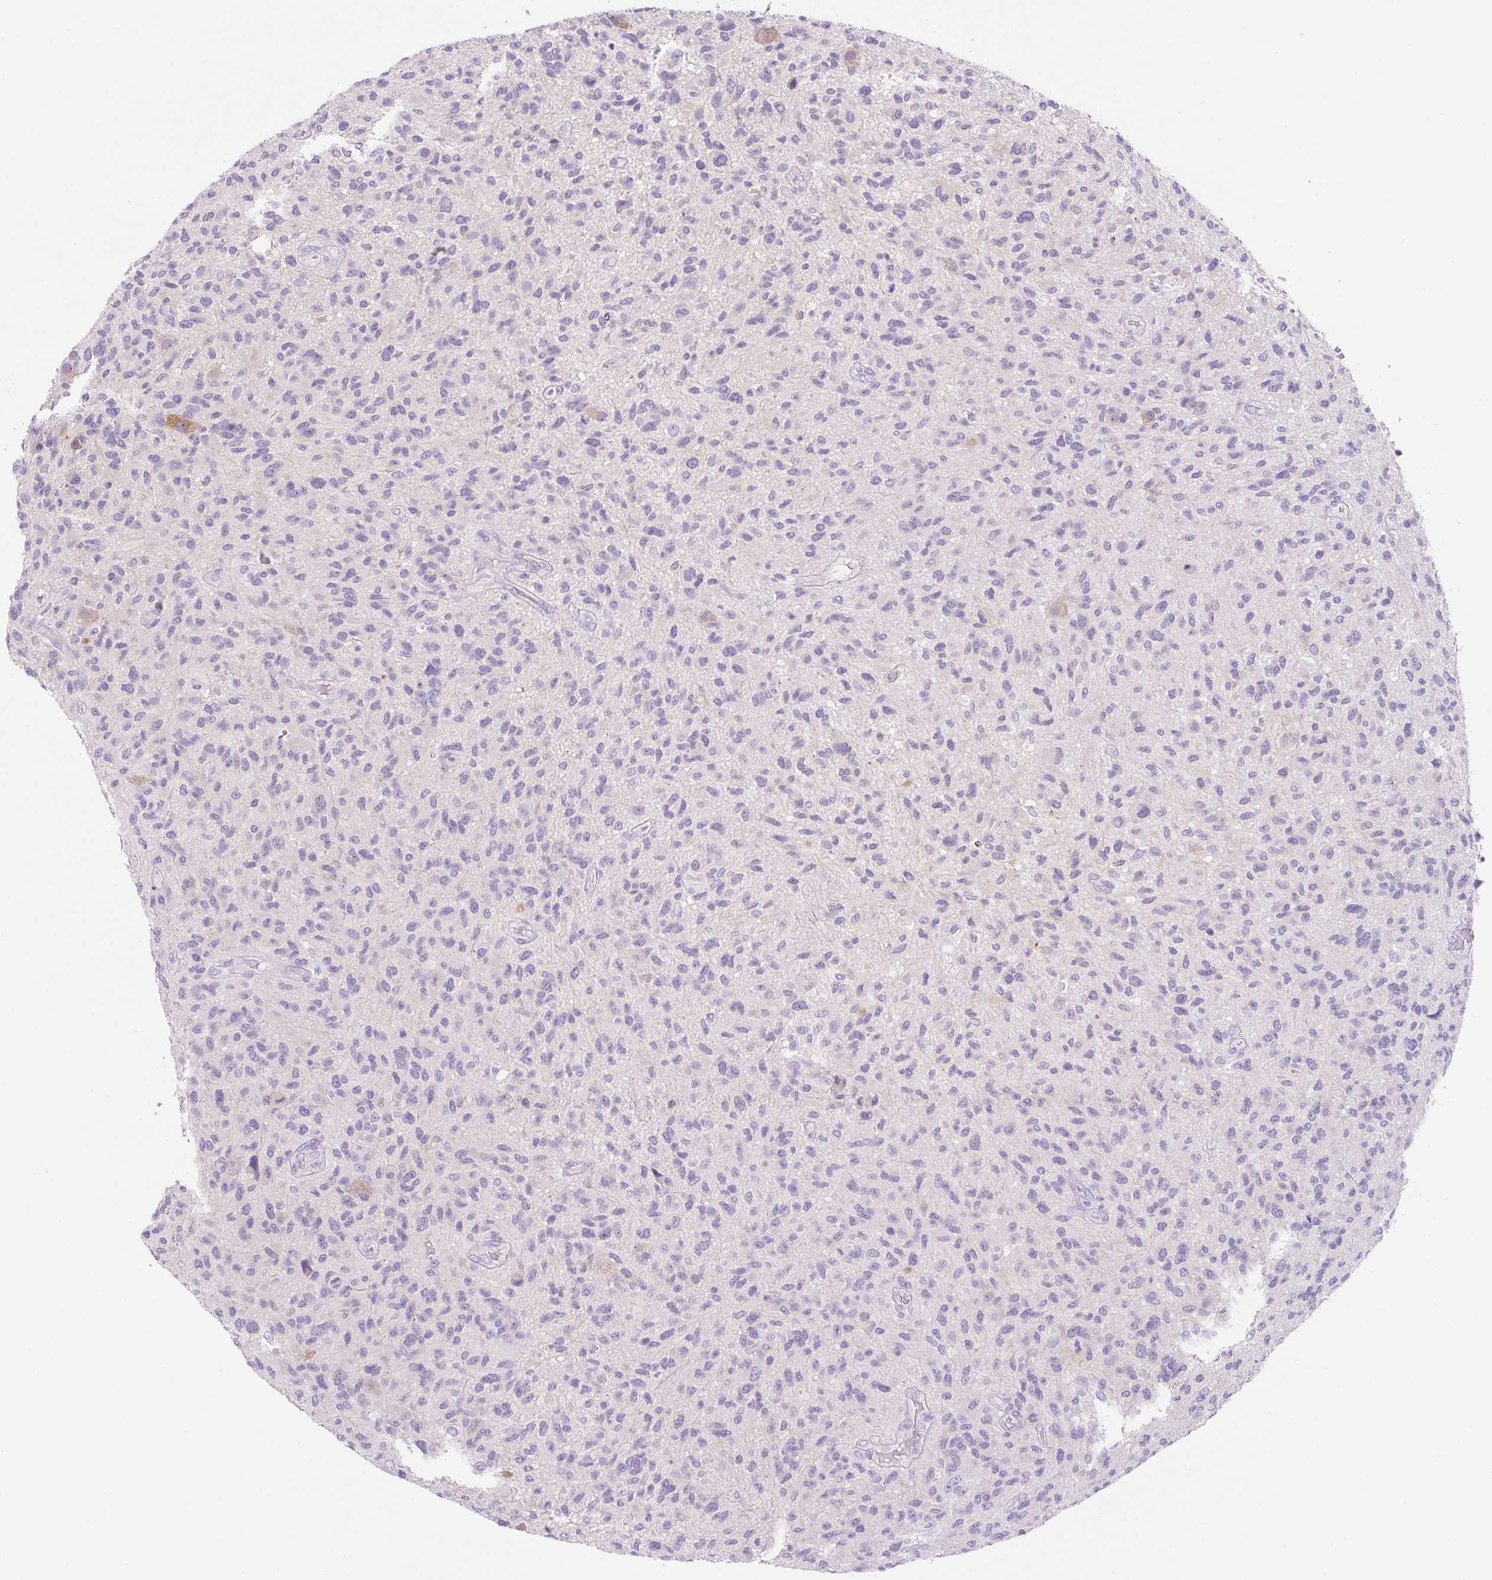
{"staining": {"intensity": "negative", "quantity": "none", "location": "none"}, "tissue": "glioma", "cell_type": "Tumor cells", "image_type": "cancer", "snomed": [{"axis": "morphology", "description": "Glioma, malignant, High grade"}, {"axis": "topography", "description": "Brain"}], "caption": "Immunohistochemistry (IHC) micrograph of neoplastic tissue: human malignant glioma (high-grade) stained with DAB reveals no significant protein positivity in tumor cells.", "gene": "NDST3", "patient": {"sex": "male", "age": 47}}